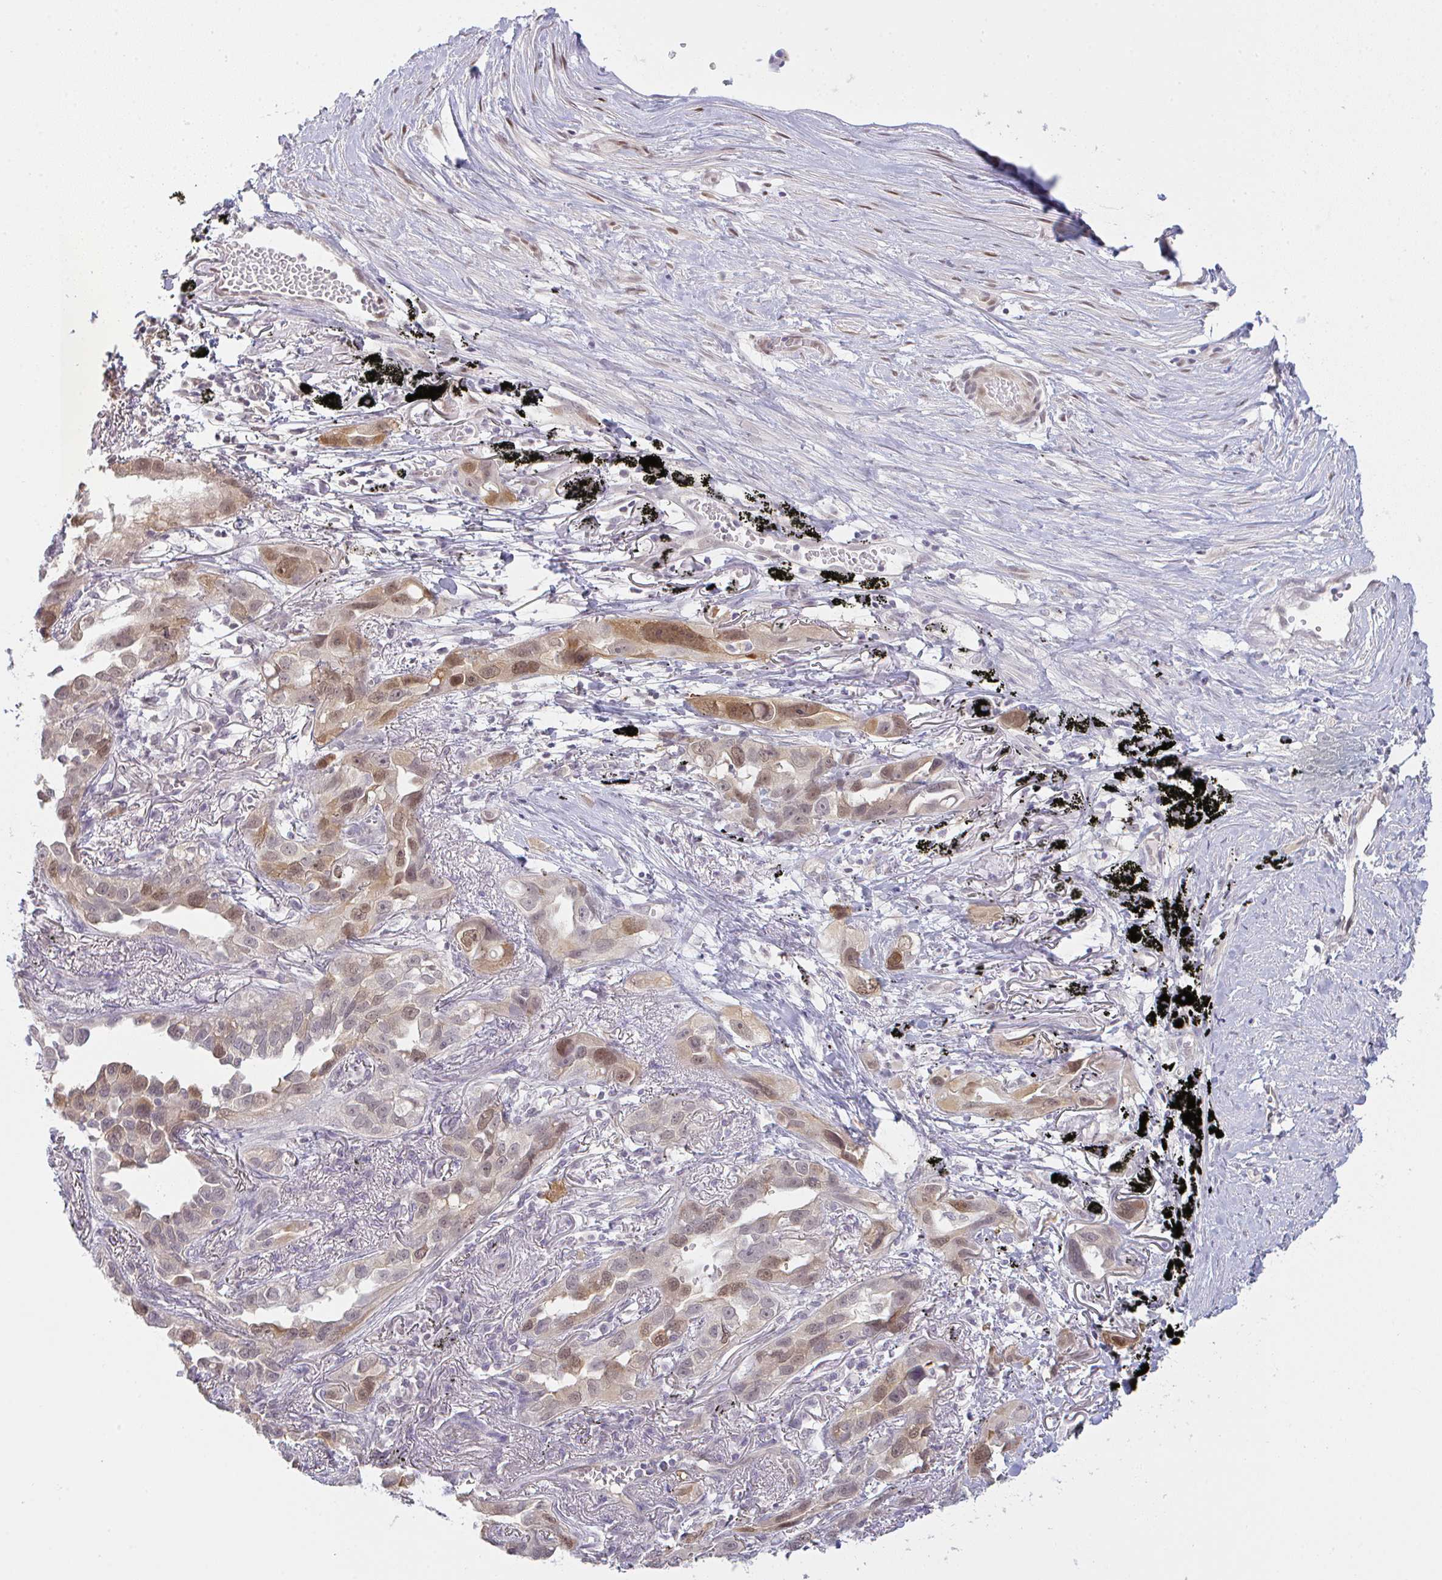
{"staining": {"intensity": "weak", "quantity": "25%-75%", "location": "nuclear"}, "tissue": "lung cancer", "cell_type": "Tumor cells", "image_type": "cancer", "snomed": [{"axis": "morphology", "description": "Adenocarcinoma, NOS"}, {"axis": "topography", "description": "Lung"}], "caption": "Protein expression analysis of lung adenocarcinoma exhibits weak nuclear staining in approximately 25%-75% of tumor cells.", "gene": "CSE1L", "patient": {"sex": "male", "age": 67}}